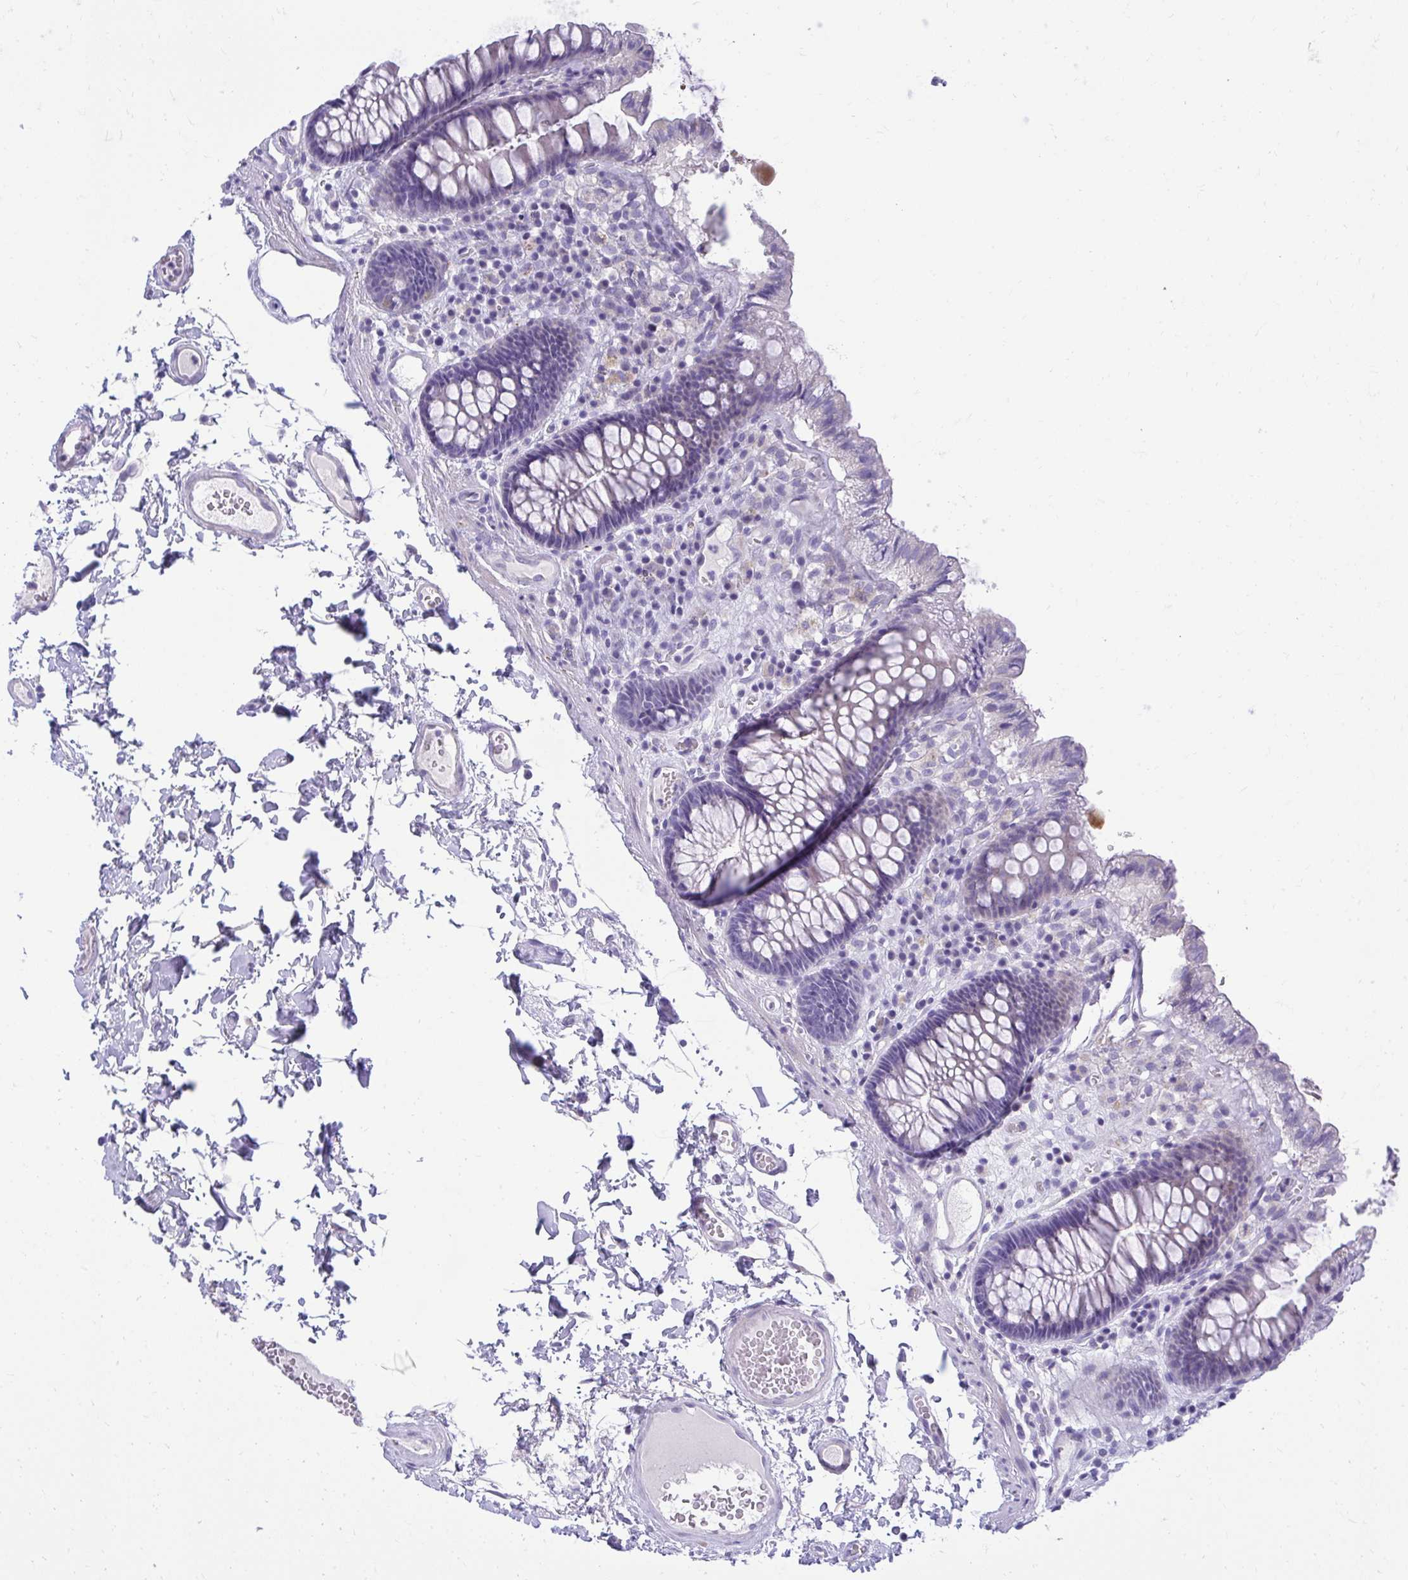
{"staining": {"intensity": "negative", "quantity": "none", "location": "none"}, "tissue": "colon", "cell_type": "Endothelial cells", "image_type": "normal", "snomed": [{"axis": "morphology", "description": "Normal tissue, NOS"}, {"axis": "topography", "description": "Colon"}, {"axis": "topography", "description": "Peripheral nerve tissue"}], "caption": "DAB (3,3'-diaminobenzidine) immunohistochemical staining of benign human colon demonstrates no significant positivity in endothelial cells.", "gene": "AIG1", "patient": {"sex": "male", "age": 84}}